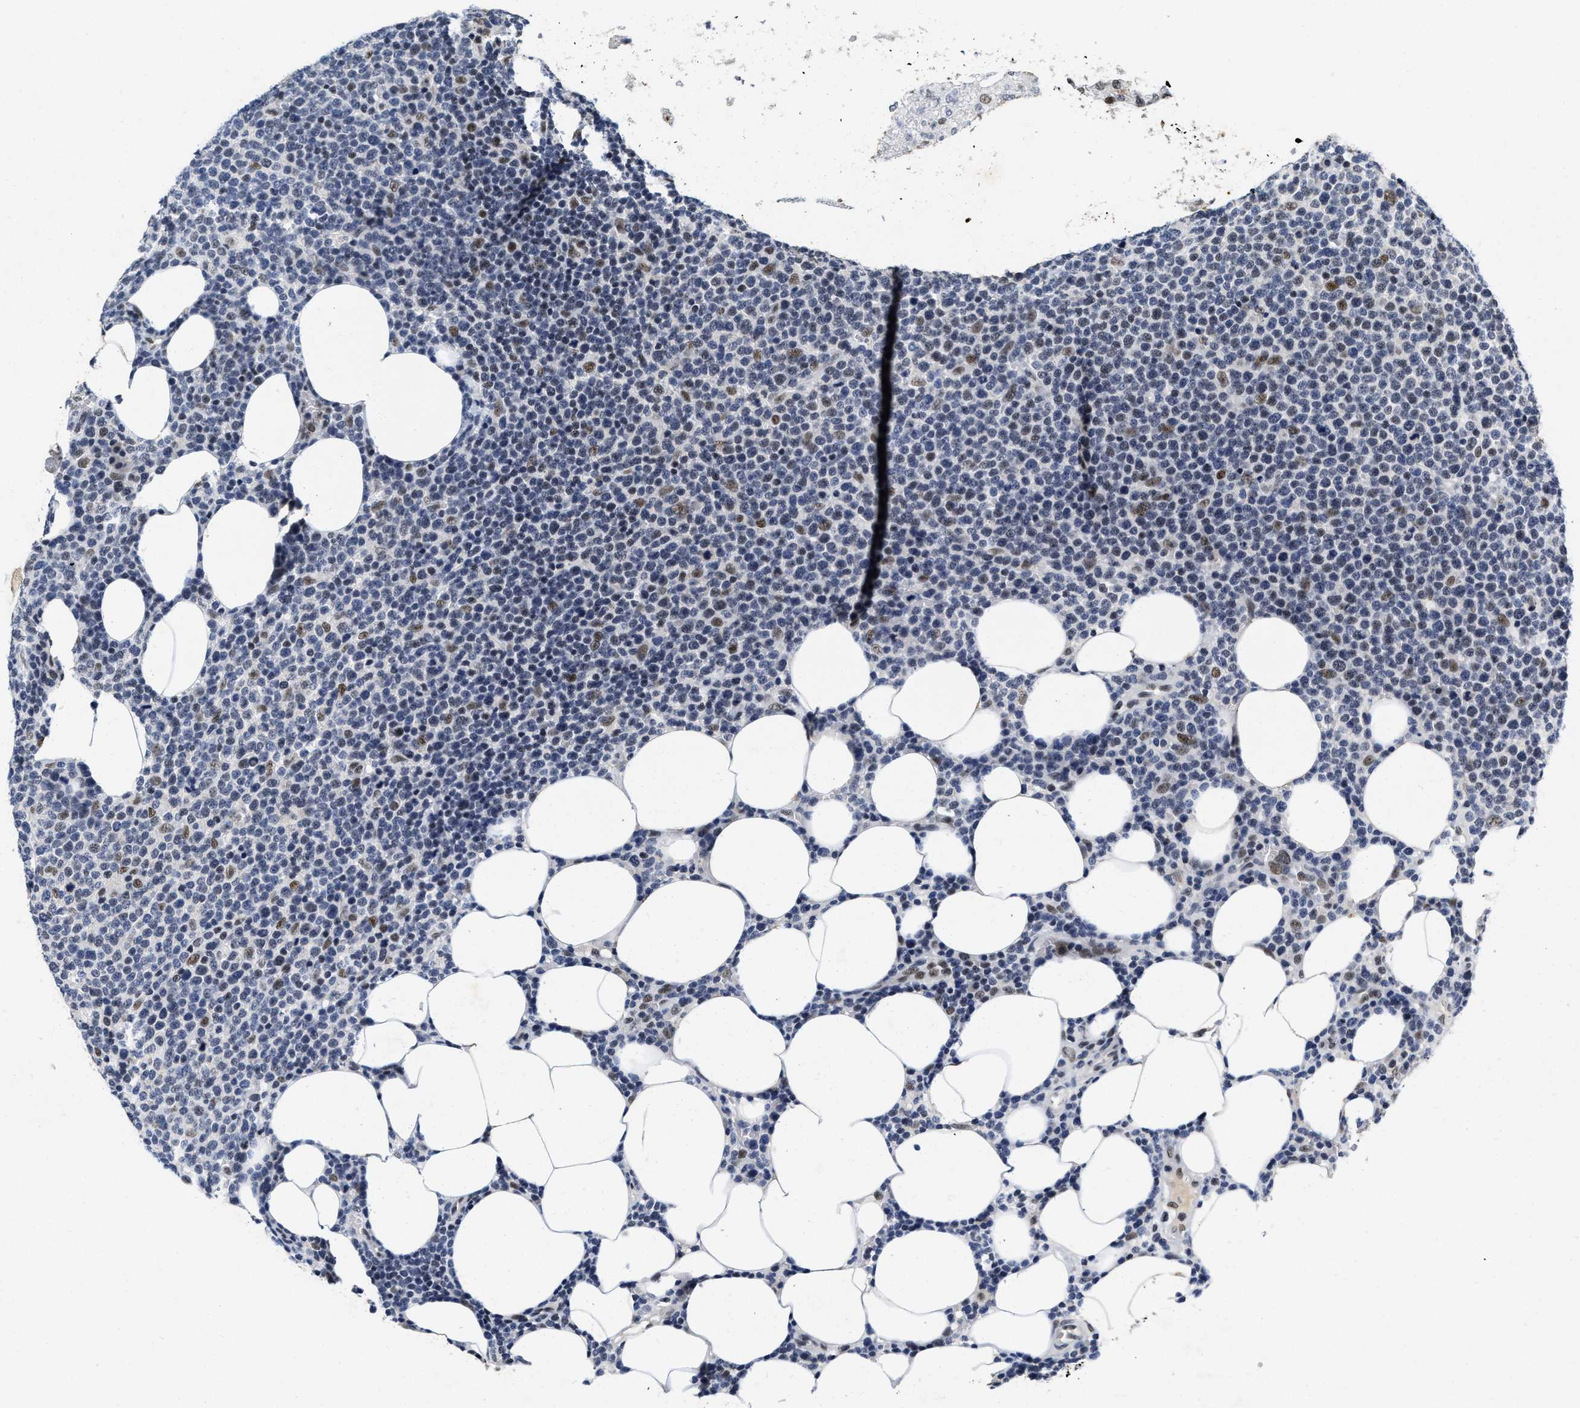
{"staining": {"intensity": "moderate", "quantity": "<25%", "location": "nuclear"}, "tissue": "lymphoma", "cell_type": "Tumor cells", "image_type": "cancer", "snomed": [{"axis": "morphology", "description": "Malignant lymphoma, non-Hodgkin's type, High grade"}, {"axis": "topography", "description": "Lymph node"}], "caption": "Protein expression analysis of high-grade malignant lymphoma, non-Hodgkin's type demonstrates moderate nuclear staining in about <25% of tumor cells.", "gene": "INIP", "patient": {"sex": "male", "age": 61}}